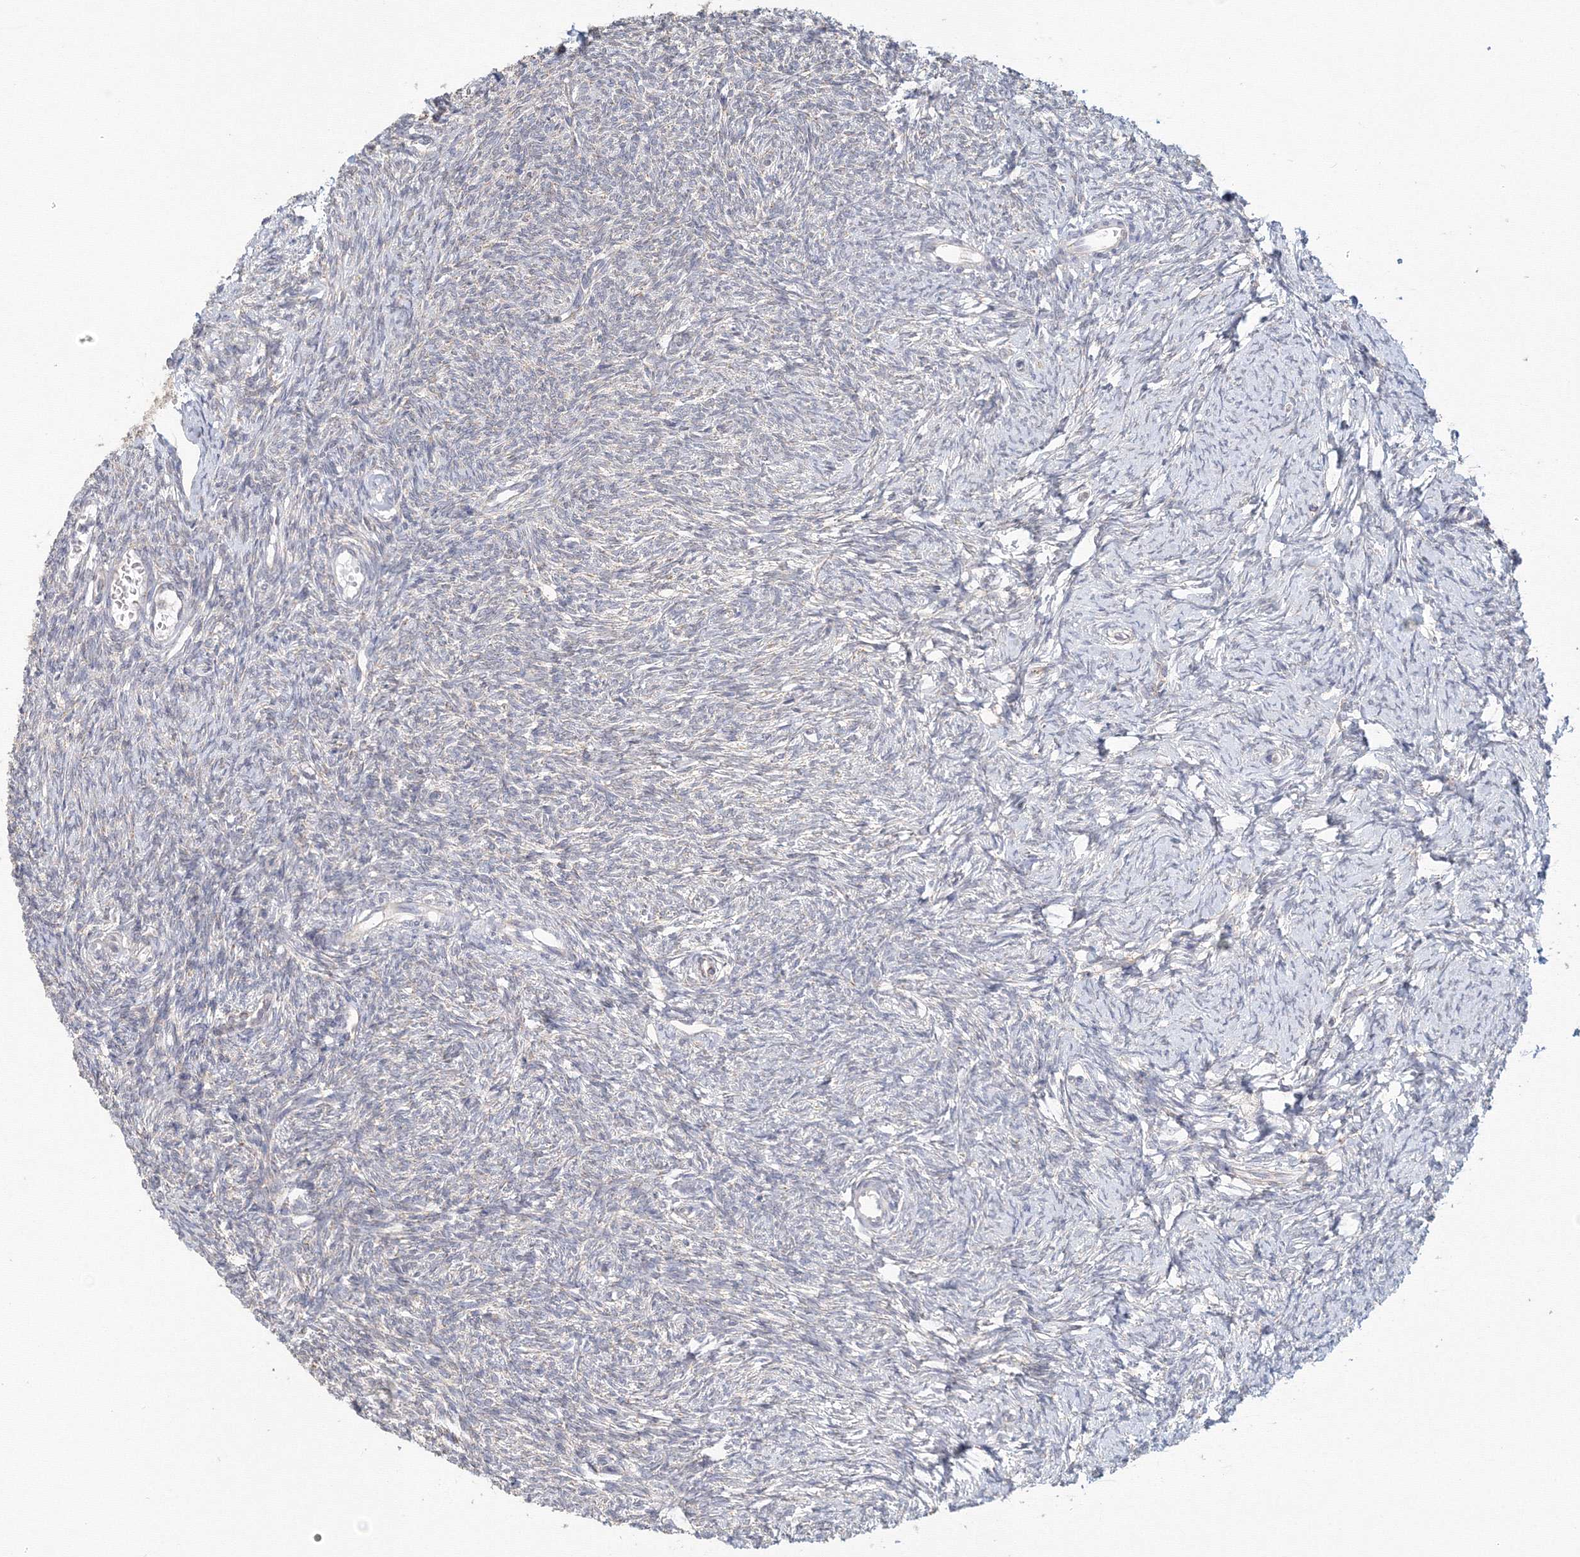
{"staining": {"intensity": "negative", "quantity": "none", "location": "none"}, "tissue": "ovary", "cell_type": "Ovarian stroma cells", "image_type": "normal", "snomed": [{"axis": "morphology", "description": "Normal tissue, NOS"}, {"axis": "morphology", "description": "Cyst, NOS"}, {"axis": "topography", "description": "Ovary"}], "caption": "Ovary stained for a protein using immunohistochemistry demonstrates no expression ovarian stroma cells.", "gene": "DHRS12", "patient": {"sex": "female", "age": 33}}